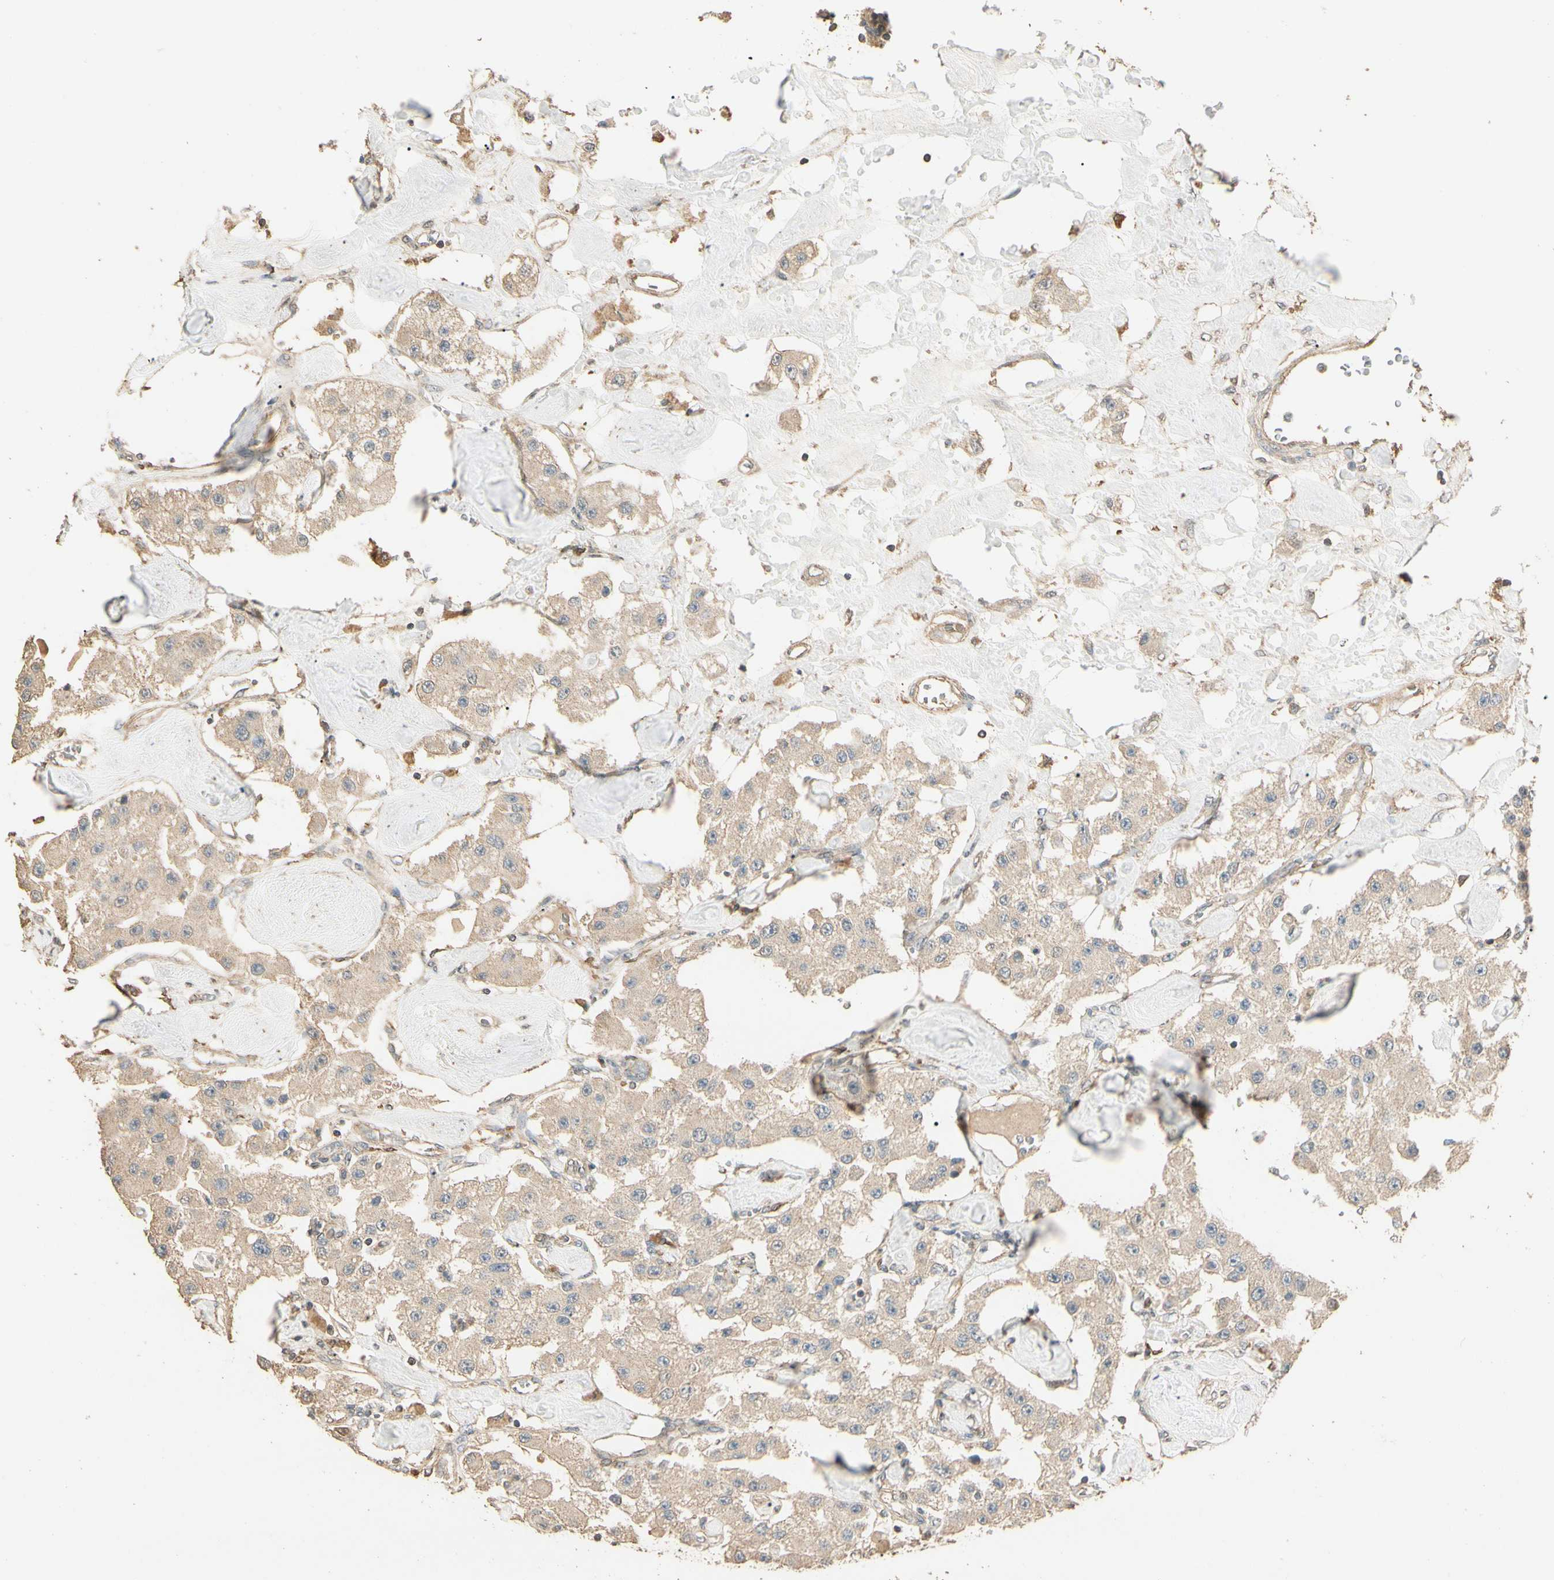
{"staining": {"intensity": "weak", "quantity": ">75%", "location": "cytoplasmic/membranous"}, "tissue": "carcinoid", "cell_type": "Tumor cells", "image_type": "cancer", "snomed": [{"axis": "morphology", "description": "Carcinoid, malignant, NOS"}, {"axis": "topography", "description": "Pancreas"}], "caption": "Immunohistochemistry of human carcinoid demonstrates low levels of weak cytoplasmic/membranous expression in about >75% of tumor cells.", "gene": "CDH6", "patient": {"sex": "male", "age": 41}}